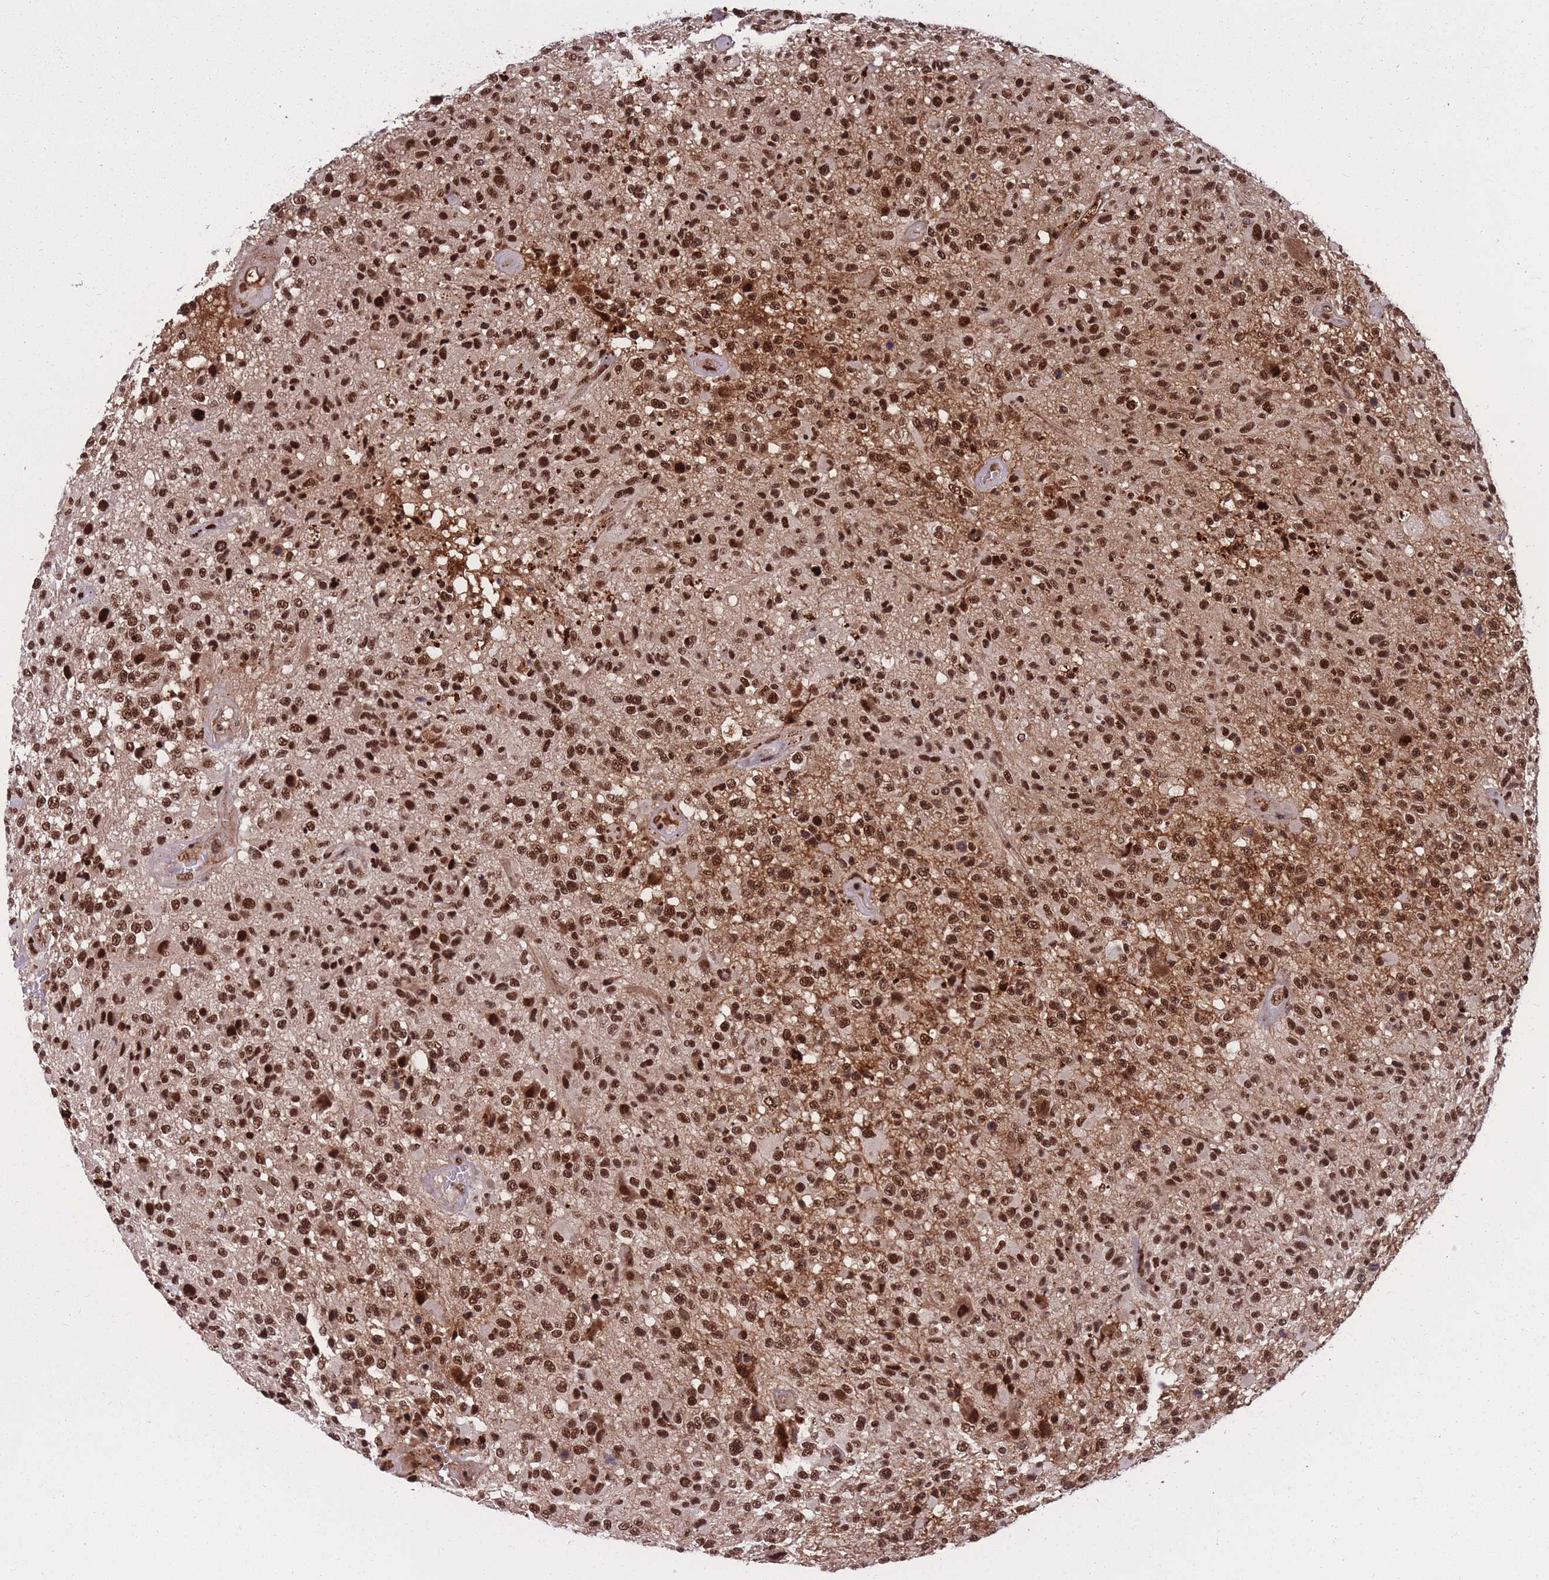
{"staining": {"intensity": "strong", "quantity": ">75%", "location": "nuclear"}, "tissue": "glioma", "cell_type": "Tumor cells", "image_type": "cancer", "snomed": [{"axis": "morphology", "description": "Glioma, malignant, High grade"}, {"axis": "morphology", "description": "Glioblastoma, NOS"}, {"axis": "topography", "description": "Brain"}], "caption": "Glioma stained with immunohistochemistry displays strong nuclear positivity in about >75% of tumor cells.", "gene": "PRPF19", "patient": {"sex": "male", "age": 60}}